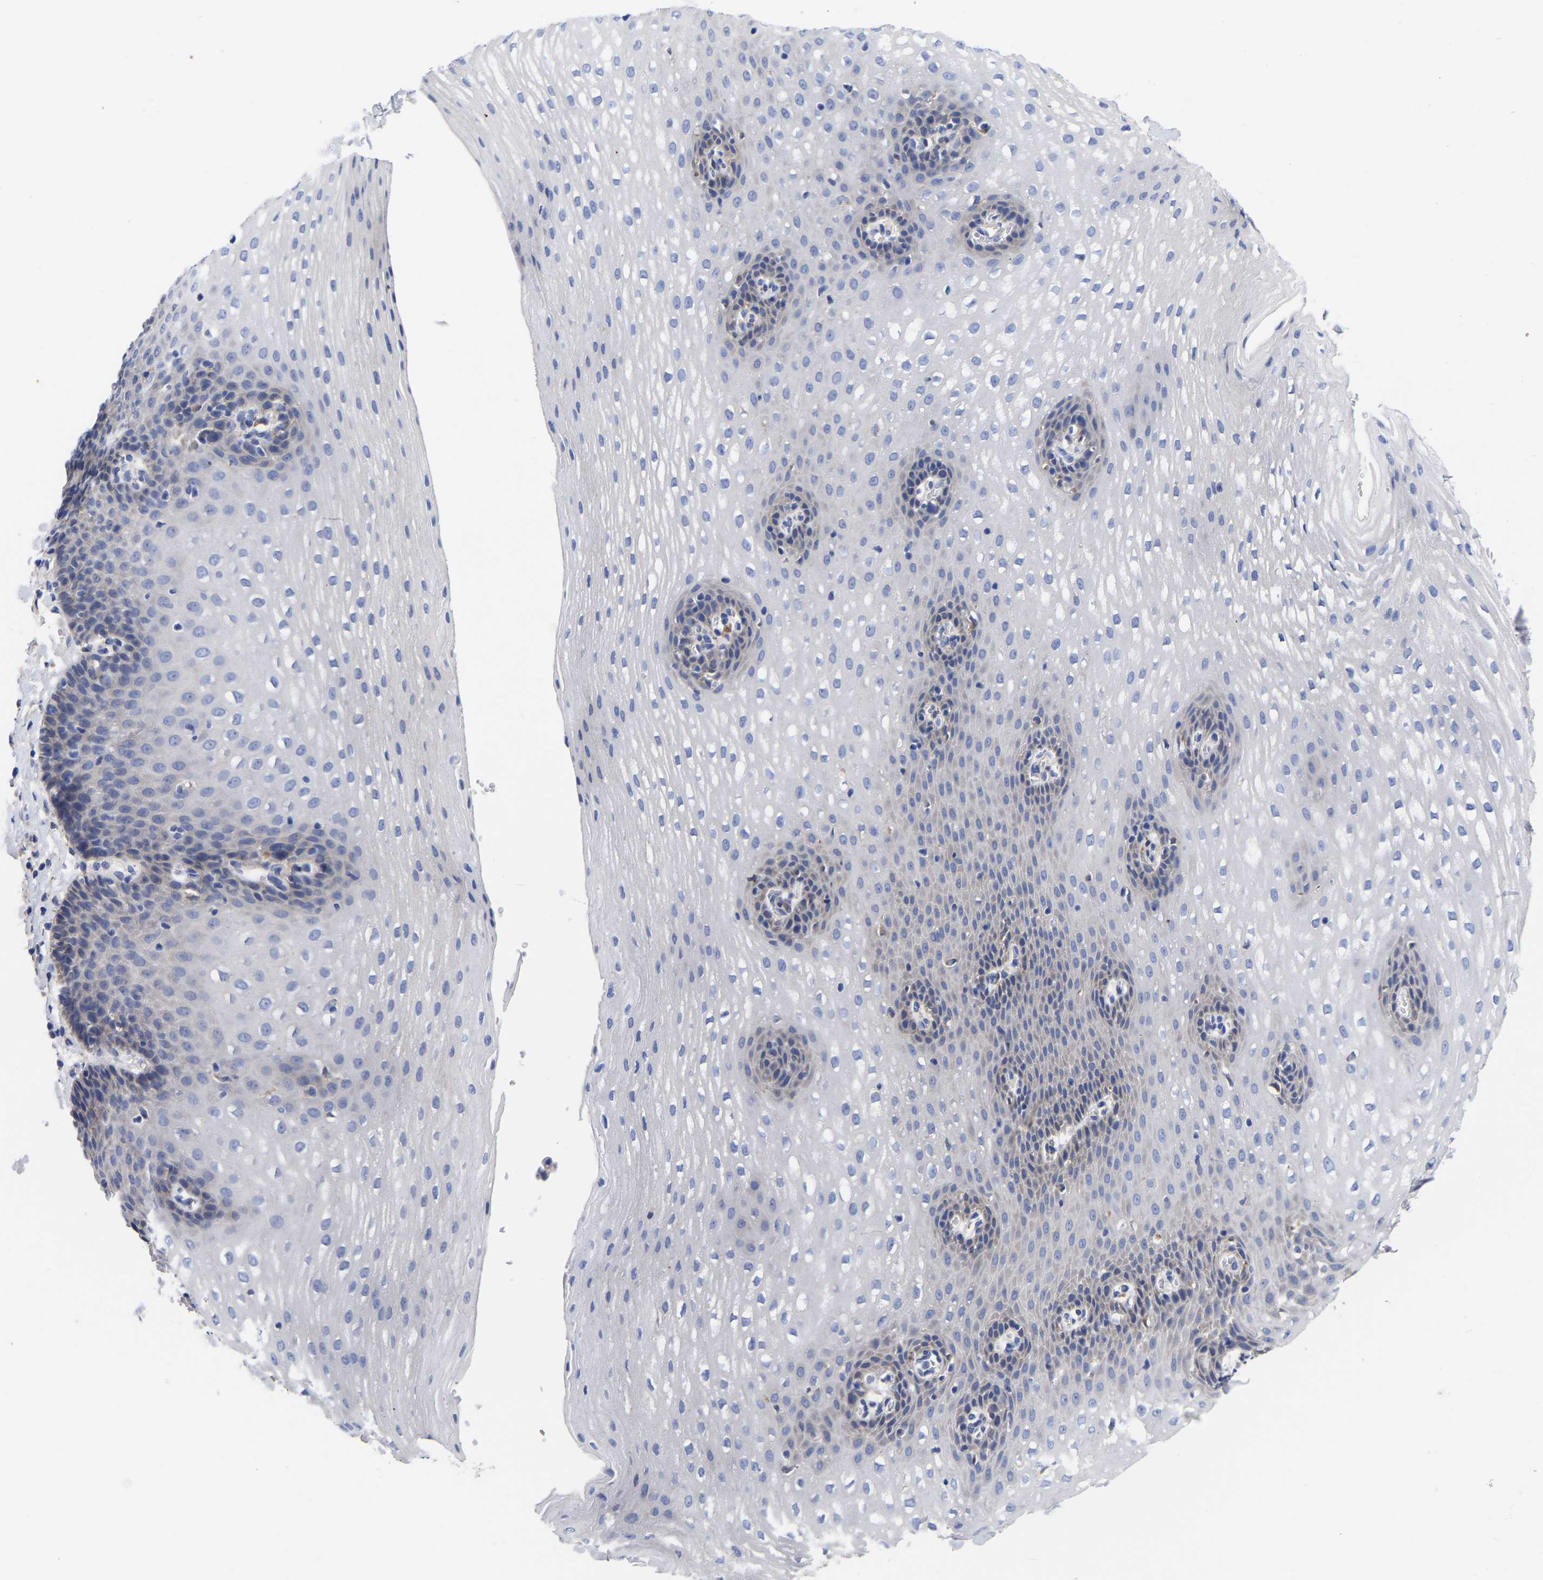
{"staining": {"intensity": "negative", "quantity": "none", "location": "none"}, "tissue": "esophagus", "cell_type": "Squamous epithelial cells", "image_type": "normal", "snomed": [{"axis": "morphology", "description": "Normal tissue, NOS"}, {"axis": "topography", "description": "Esophagus"}], "caption": "IHC photomicrograph of unremarkable esophagus stained for a protein (brown), which displays no expression in squamous epithelial cells. (DAB IHC visualized using brightfield microscopy, high magnification).", "gene": "CFAP298", "patient": {"sex": "male", "age": 48}}